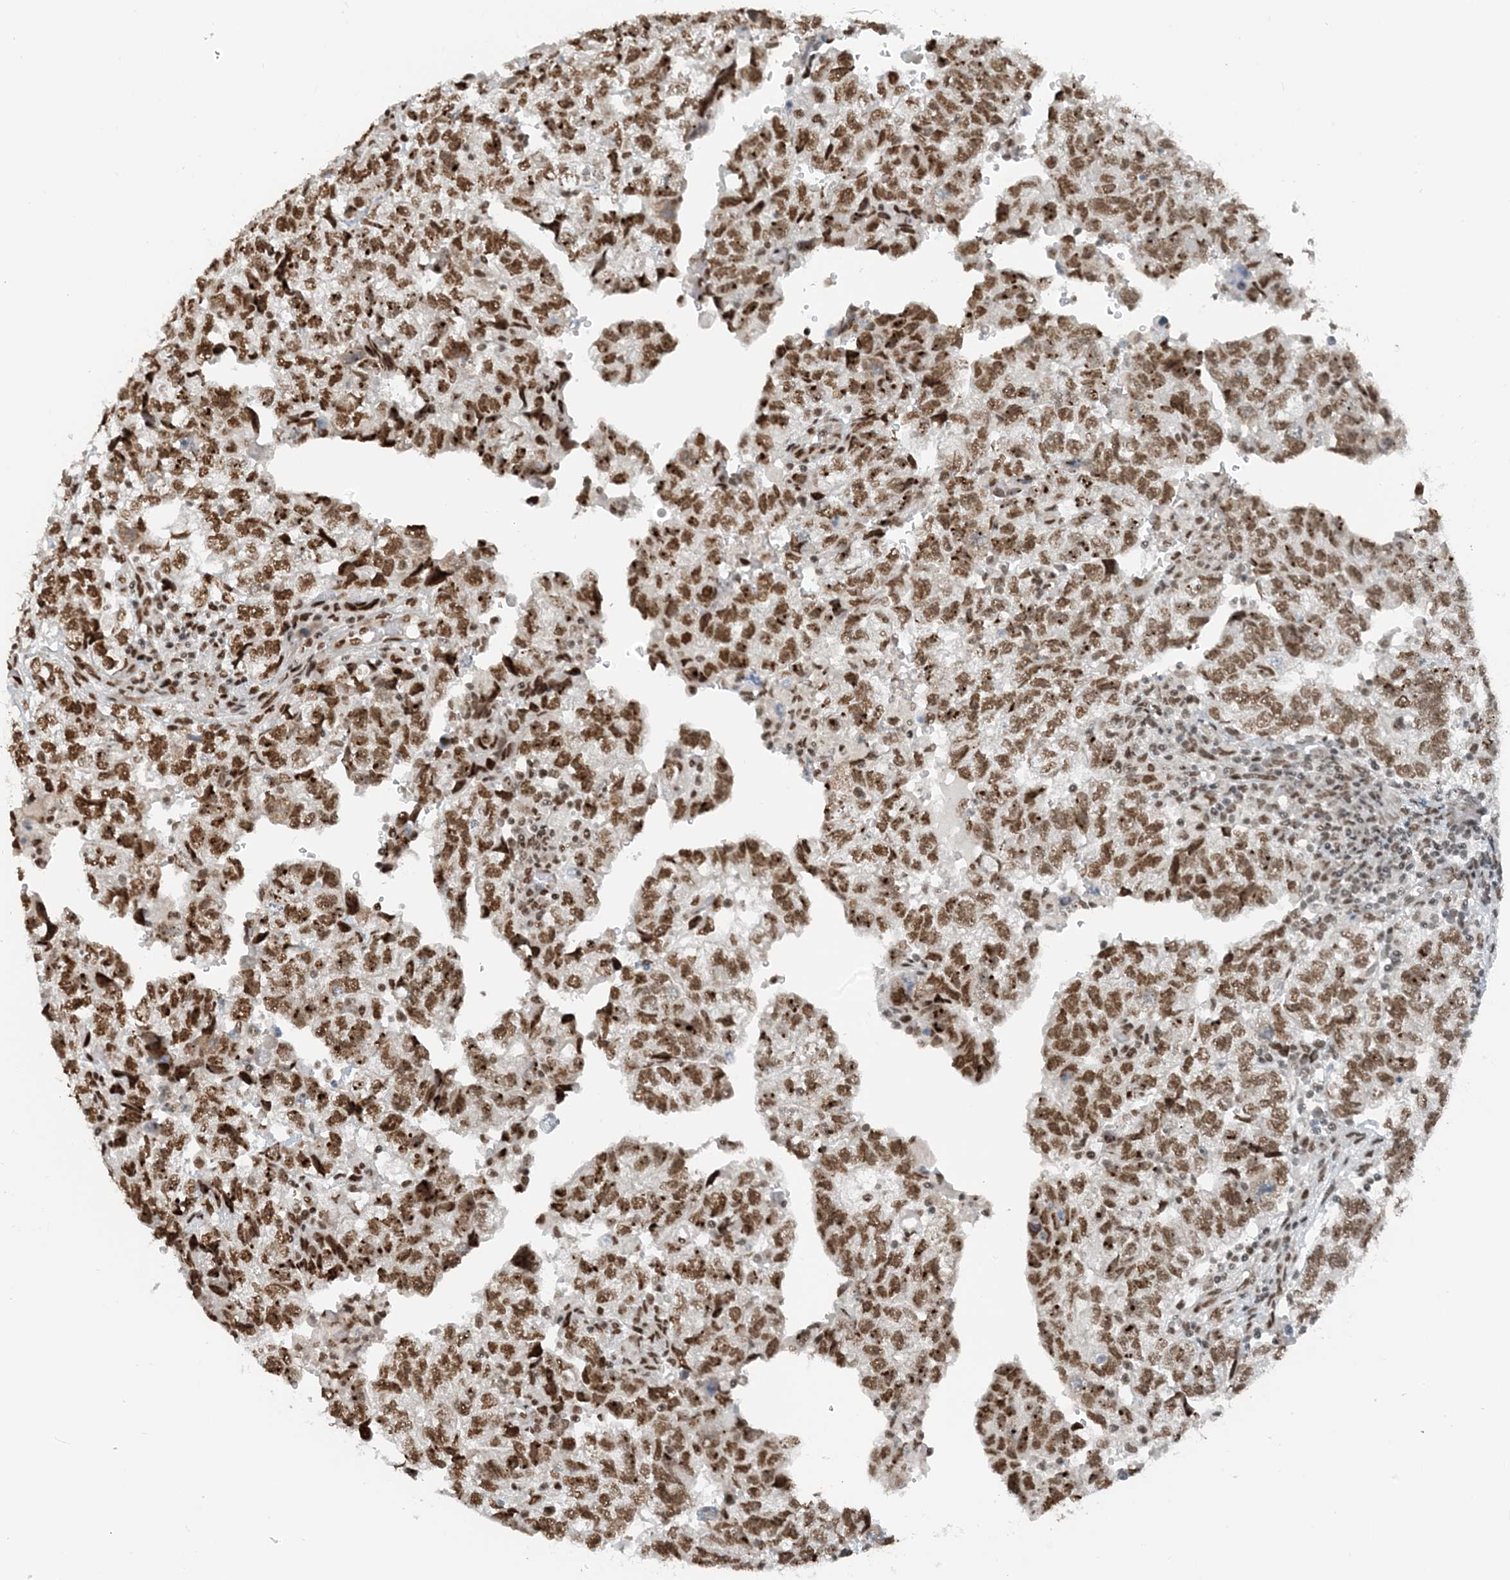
{"staining": {"intensity": "strong", "quantity": ">75%", "location": "nuclear"}, "tissue": "testis cancer", "cell_type": "Tumor cells", "image_type": "cancer", "snomed": [{"axis": "morphology", "description": "Carcinoma, Embryonal, NOS"}, {"axis": "topography", "description": "Testis"}], "caption": "Immunohistochemical staining of human testis embryonal carcinoma reveals strong nuclear protein positivity in approximately >75% of tumor cells.", "gene": "ZNF500", "patient": {"sex": "male", "age": 36}}